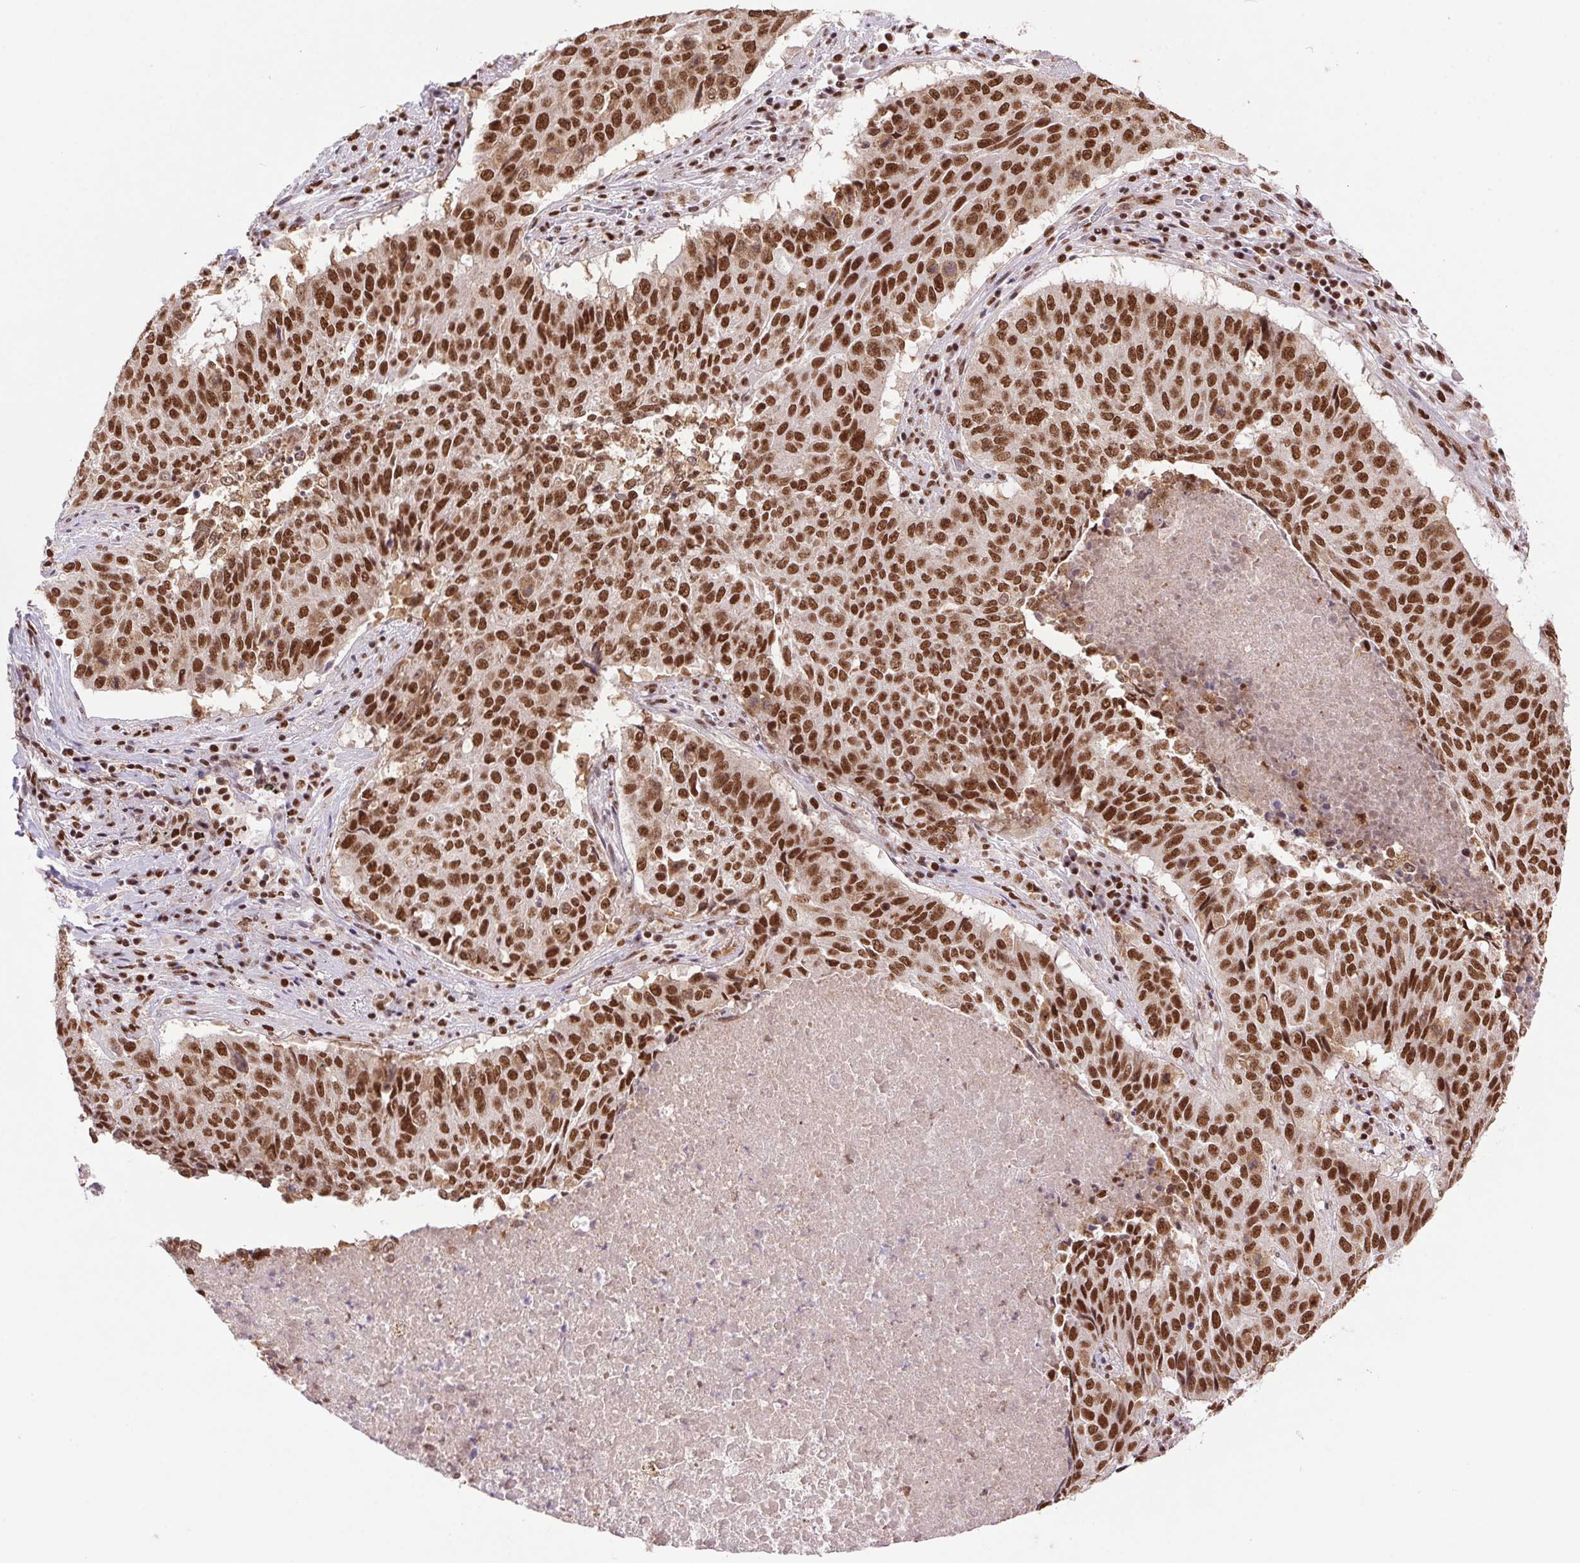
{"staining": {"intensity": "strong", "quantity": ">75%", "location": "nuclear"}, "tissue": "lung cancer", "cell_type": "Tumor cells", "image_type": "cancer", "snomed": [{"axis": "morphology", "description": "Normal tissue, NOS"}, {"axis": "morphology", "description": "Squamous cell carcinoma, NOS"}, {"axis": "topography", "description": "Bronchus"}, {"axis": "topography", "description": "Lung"}], "caption": "A brown stain shows strong nuclear expression of a protein in human lung cancer (squamous cell carcinoma) tumor cells.", "gene": "ZNF207", "patient": {"sex": "male", "age": 64}}